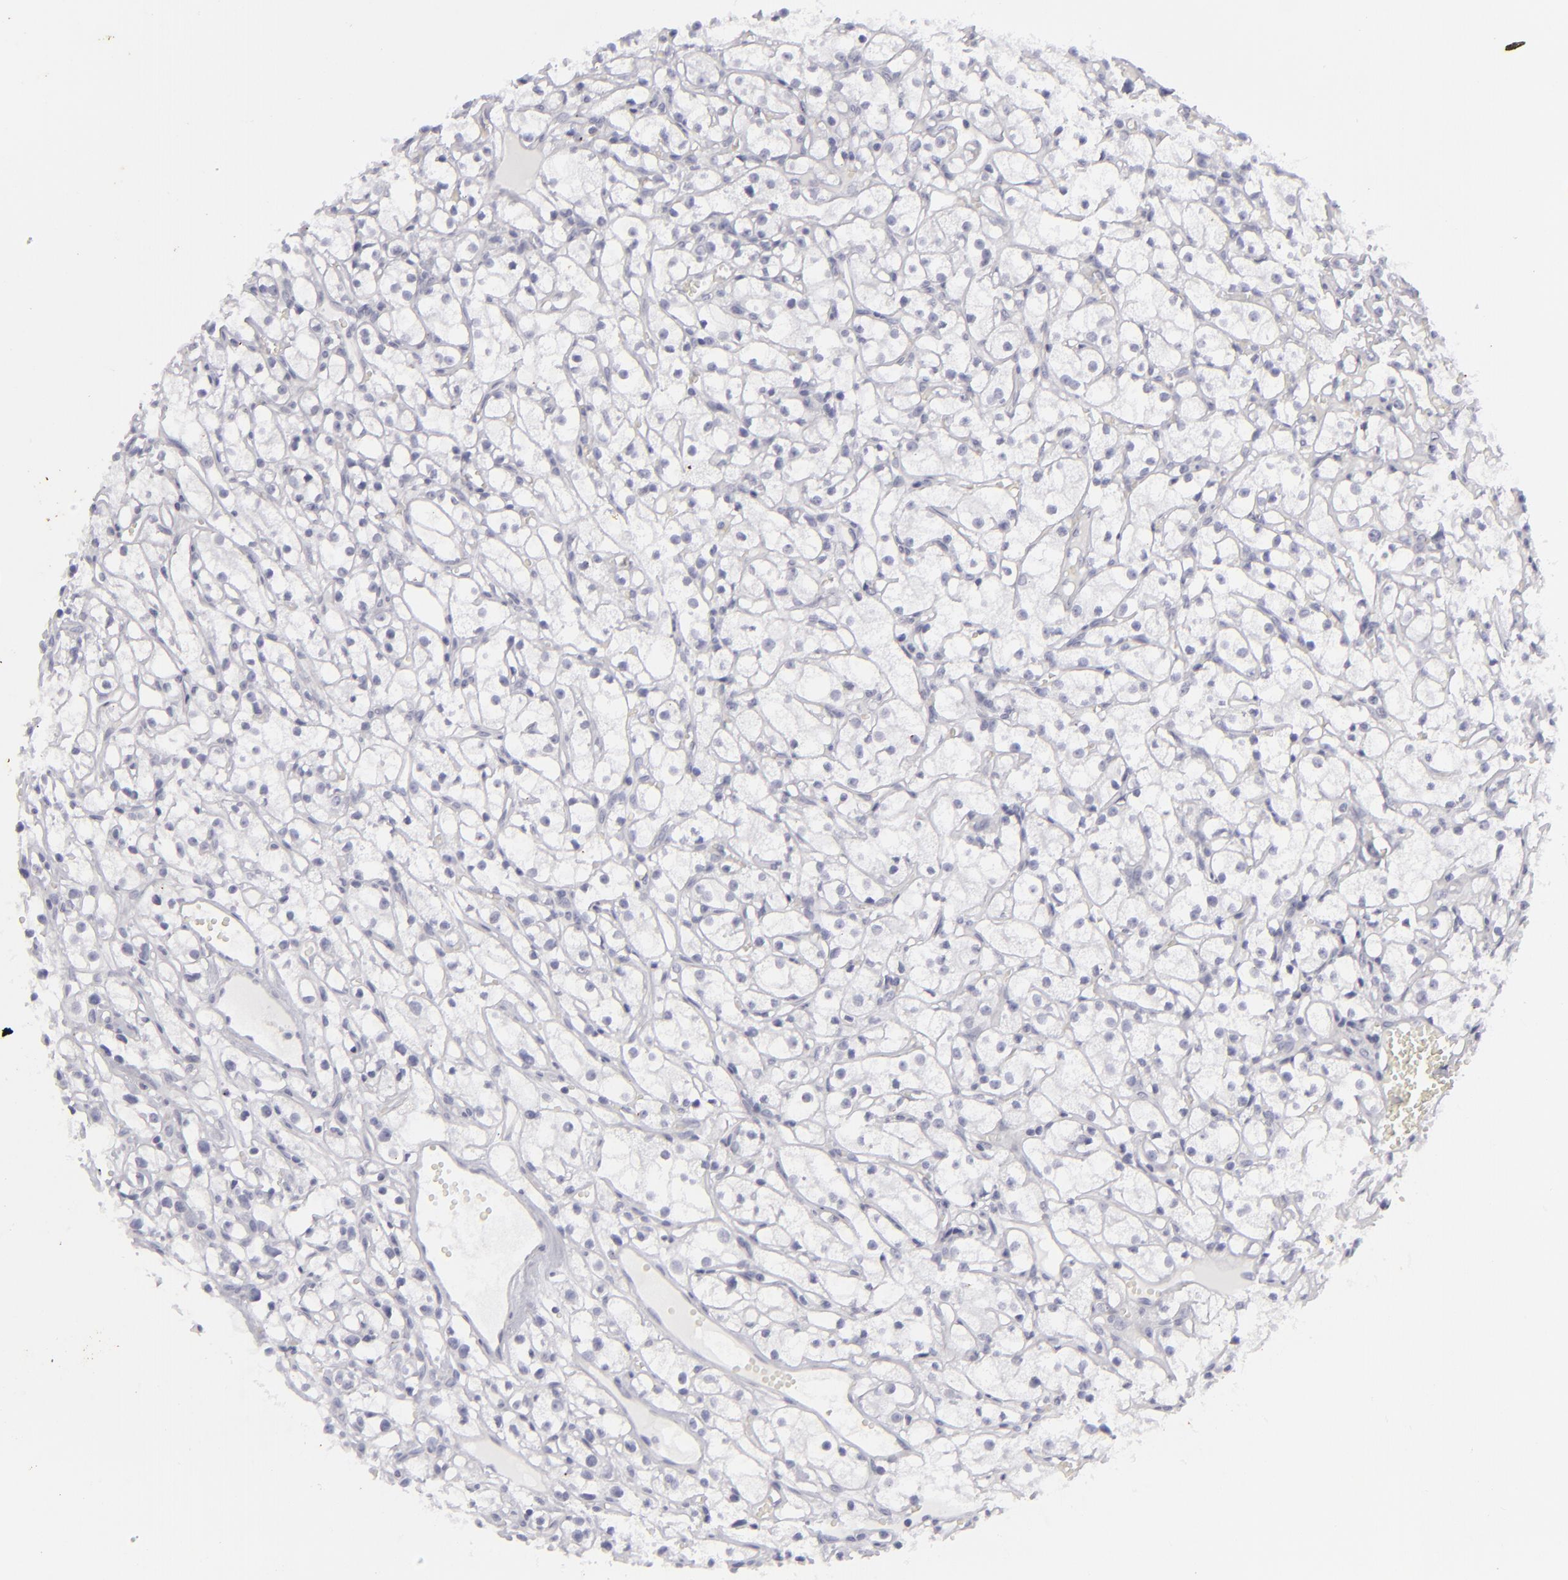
{"staining": {"intensity": "negative", "quantity": "none", "location": "none"}, "tissue": "renal cancer", "cell_type": "Tumor cells", "image_type": "cancer", "snomed": [{"axis": "morphology", "description": "Adenocarcinoma, NOS"}, {"axis": "topography", "description": "Kidney"}], "caption": "High power microscopy photomicrograph of an IHC photomicrograph of renal cancer (adenocarcinoma), revealing no significant expression in tumor cells.", "gene": "KRT1", "patient": {"sex": "male", "age": 61}}